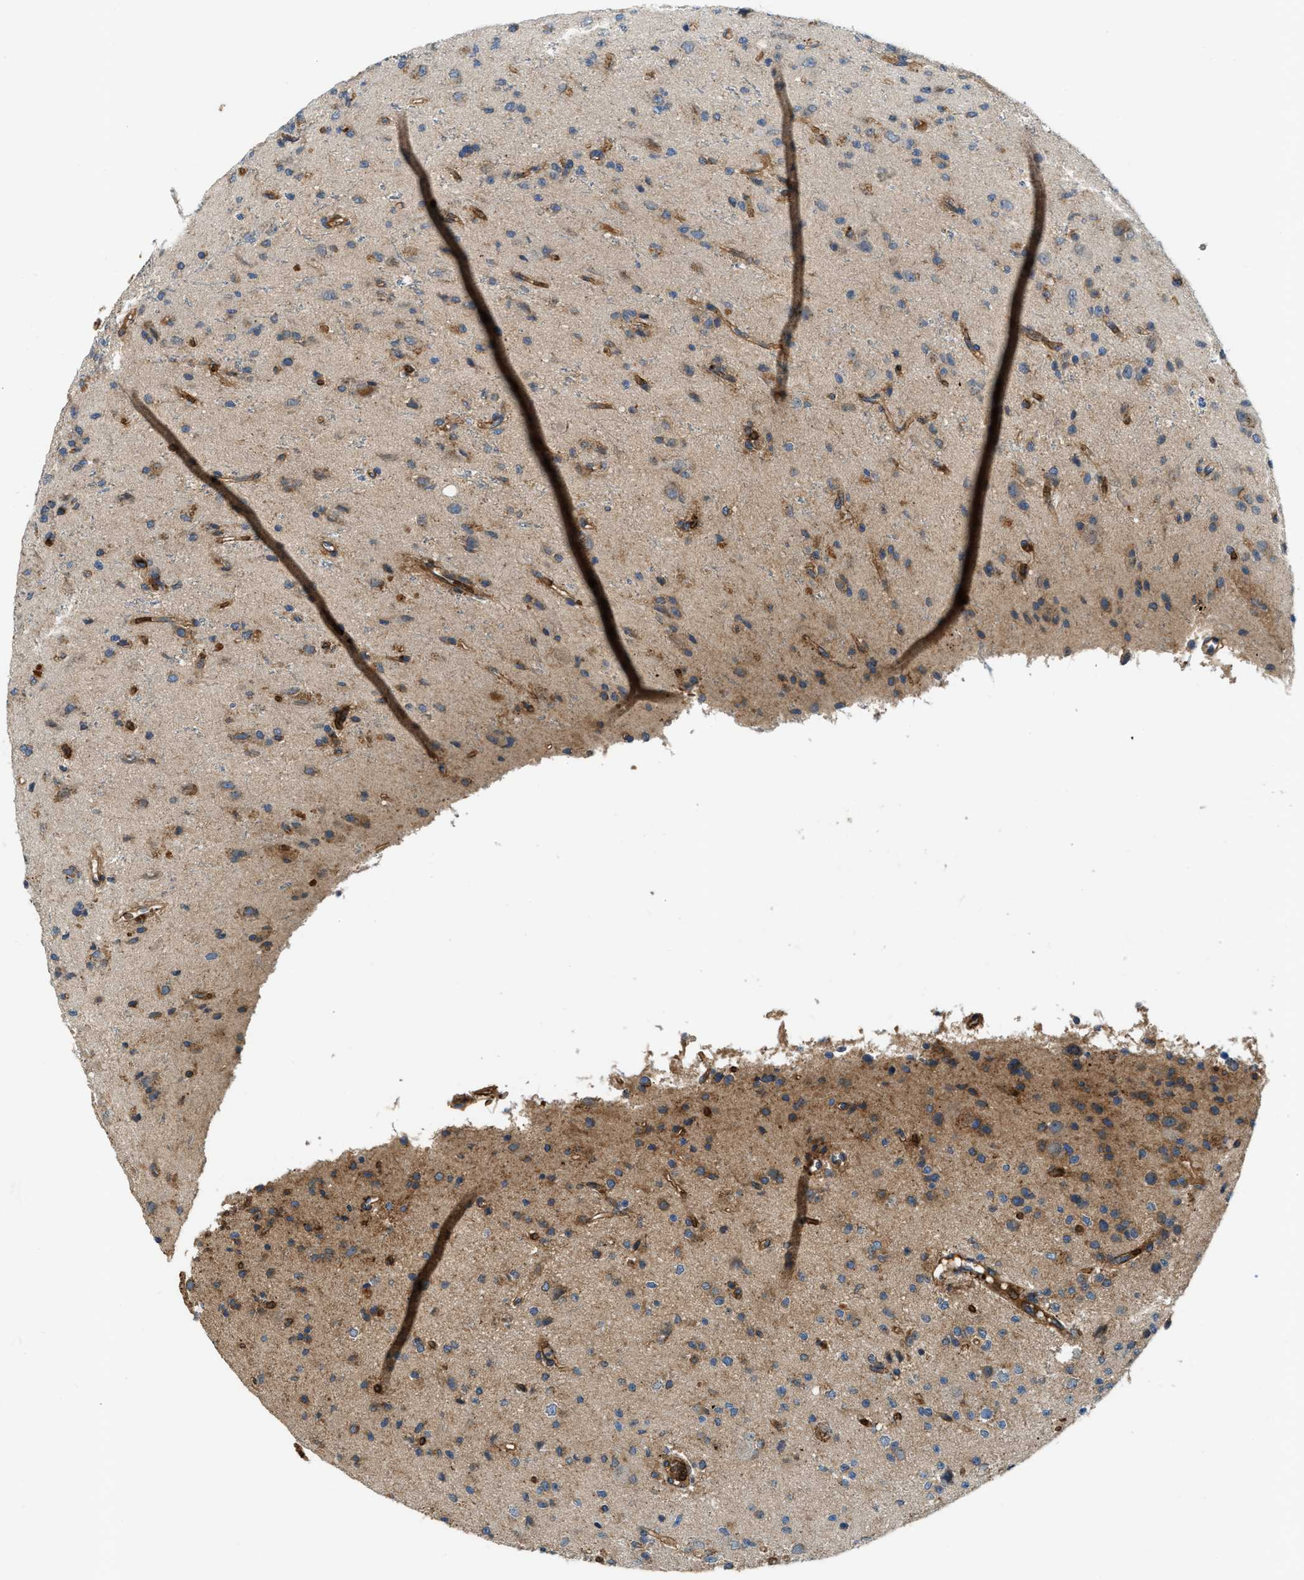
{"staining": {"intensity": "moderate", "quantity": "25%-75%", "location": "cytoplasmic/membranous"}, "tissue": "glioma", "cell_type": "Tumor cells", "image_type": "cancer", "snomed": [{"axis": "morphology", "description": "Glioma, malignant, High grade"}, {"axis": "topography", "description": "pancreas cauda"}], "caption": "Malignant glioma (high-grade) stained with a brown dye displays moderate cytoplasmic/membranous positive staining in approximately 25%-75% of tumor cells.", "gene": "ERC1", "patient": {"sex": "male", "age": 60}}